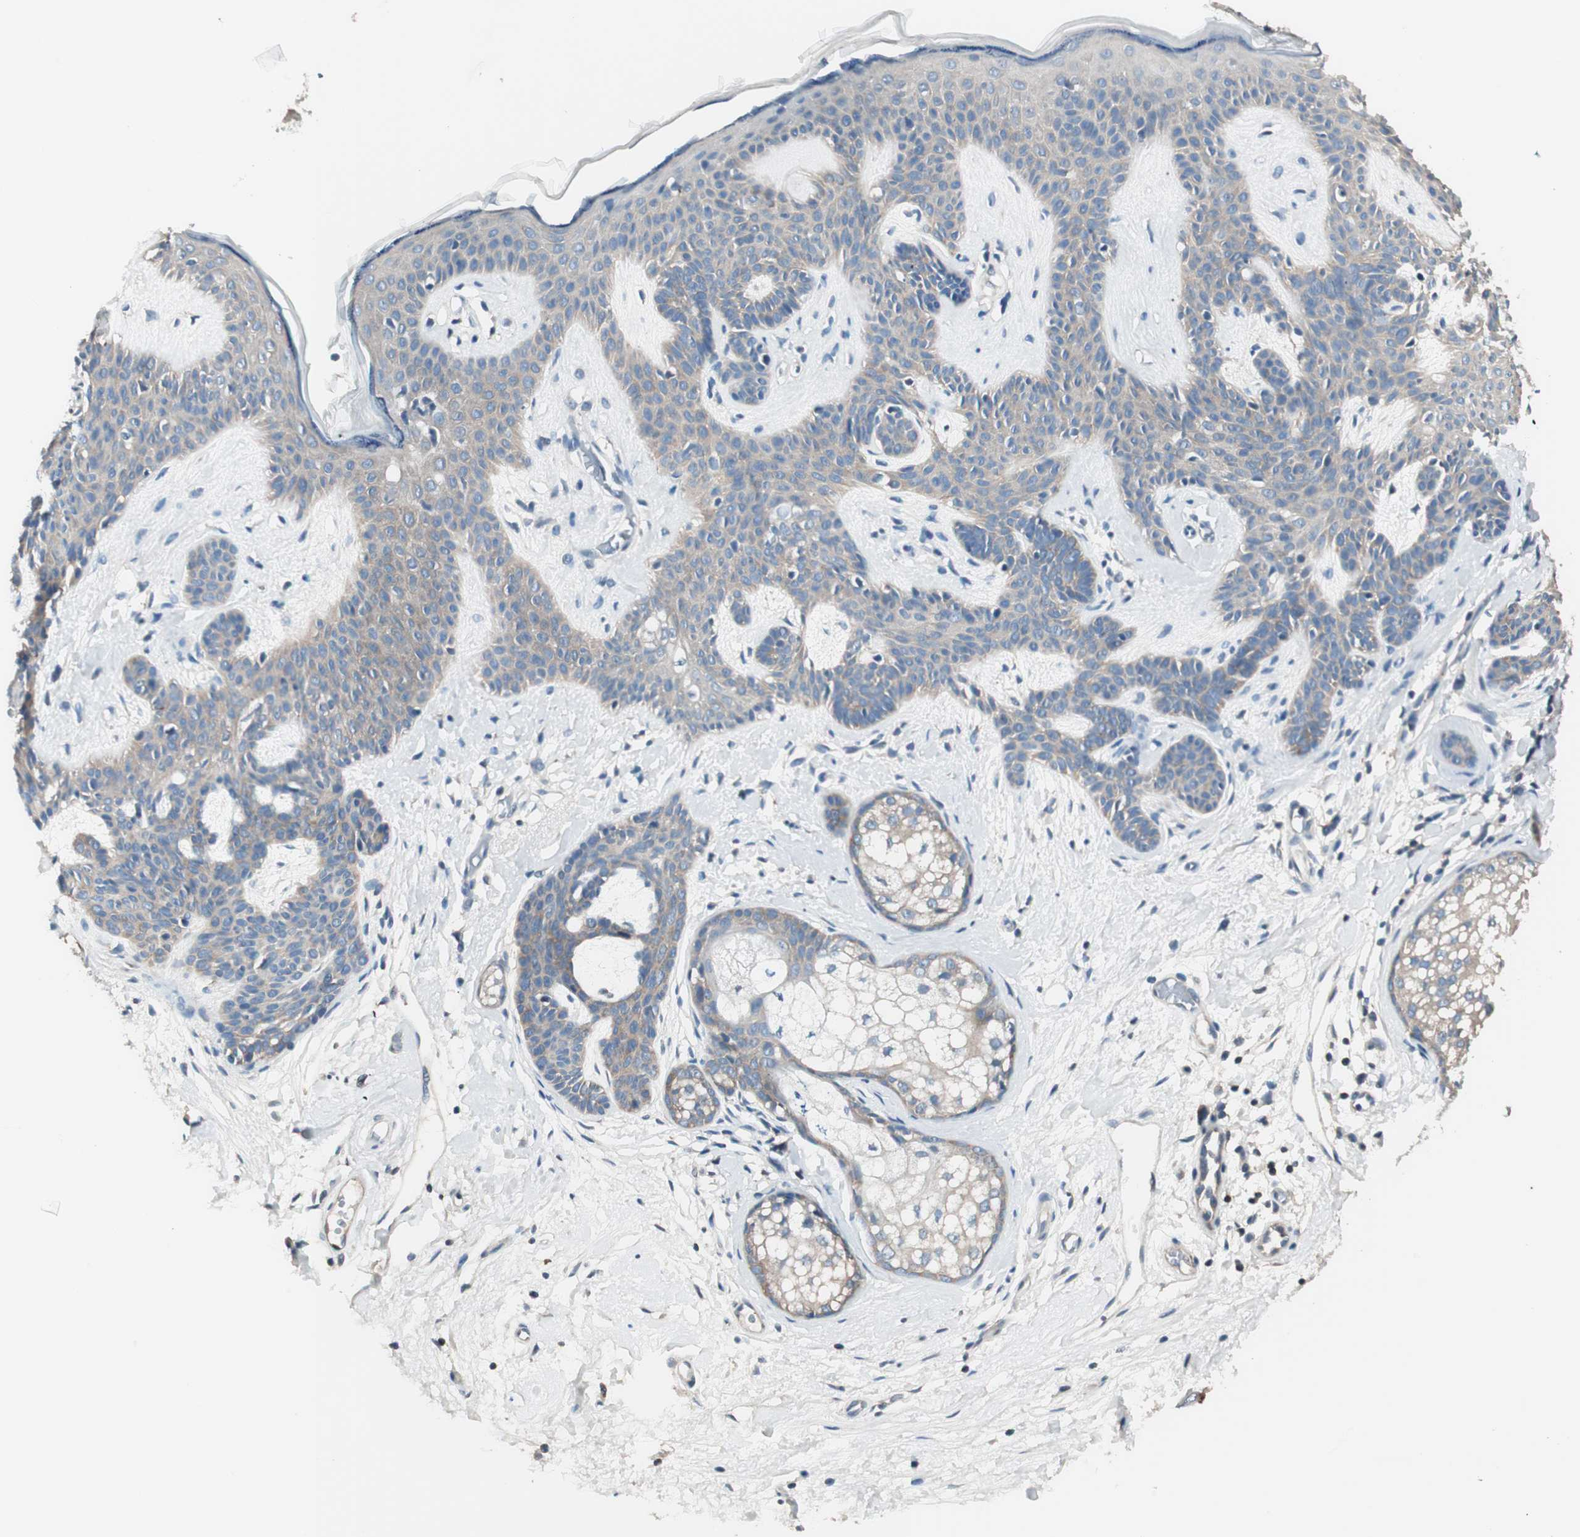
{"staining": {"intensity": "weak", "quantity": "25%-75%", "location": "cytoplasmic/membranous"}, "tissue": "skin cancer", "cell_type": "Tumor cells", "image_type": "cancer", "snomed": [{"axis": "morphology", "description": "Developmental malformation"}, {"axis": "morphology", "description": "Basal cell carcinoma"}, {"axis": "topography", "description": "Skin"}], "caption": "Weak cytoplasmic/membranous positivity for a protein is identified in about 25%-75% of tumor cells of skin basal cell carcinoma using immunohistochemistry (IHC).", "gene": "RAD54B", "patient": {"sex": "female", "age": 62}}